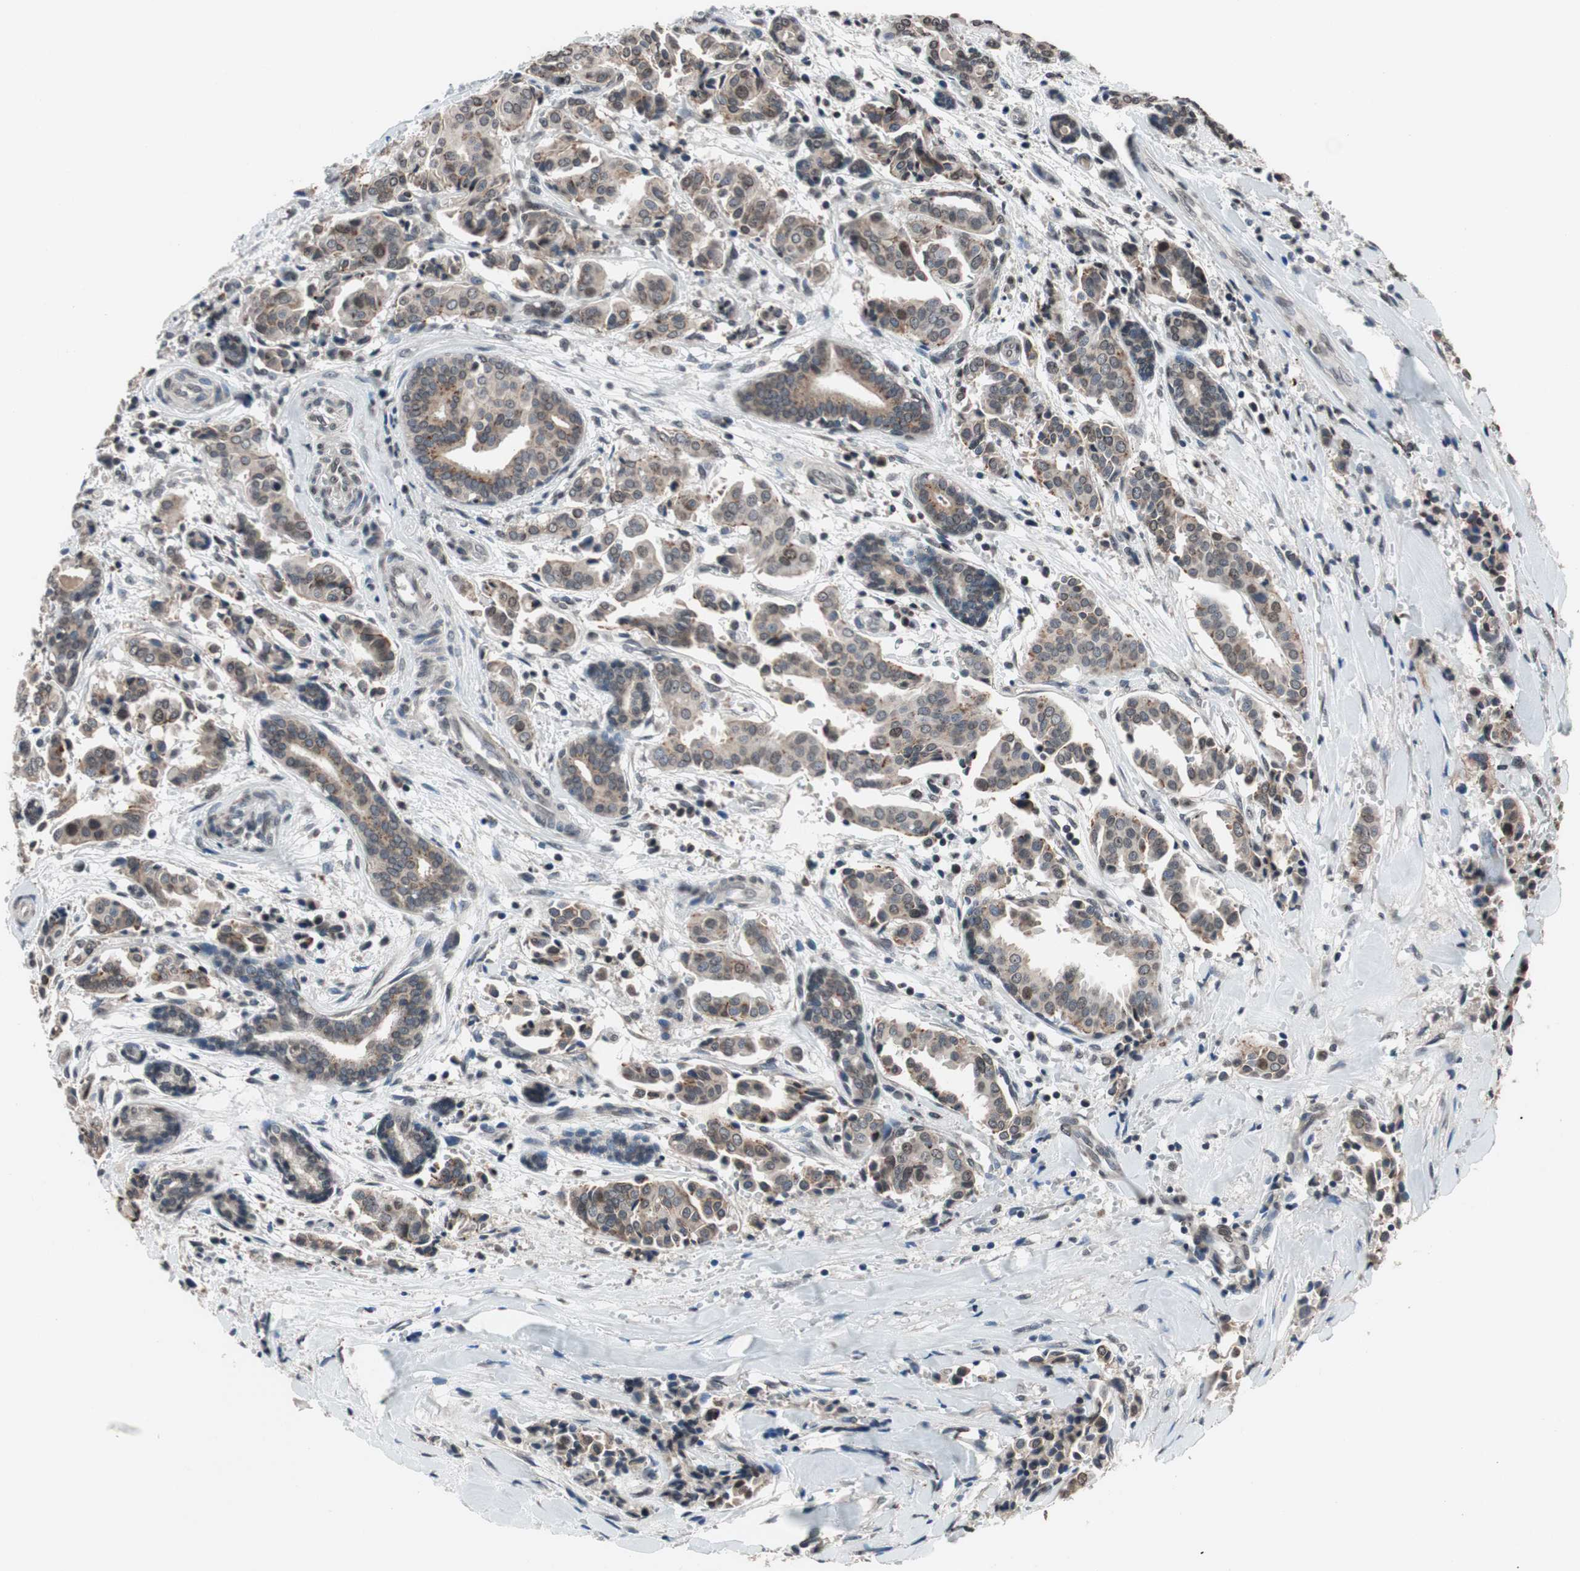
{"staining": {"intensity": "weak", "quantity": ">75%", "location": "cytoplasmic/membranous"}, "tissue": "head and neck cancer", "cell_type": "Tumor cells", "image_type": "cancer", "snomed": [{"axis": "morphology", "description": "Adenocarcinoma, NOS"}, {"axis": "topography", "description": "Salivary gland"}, {"axis": "topography", "description": "Head-Neck"}], "caption": "Immunohistochemical staining of head and neck adenocarcinoma displays weak cytoplasmic/membranous protein positivity in about >75% of tumor cells.", "gene": "RFC1", "patient": {"sex": "female", "age": 59}}